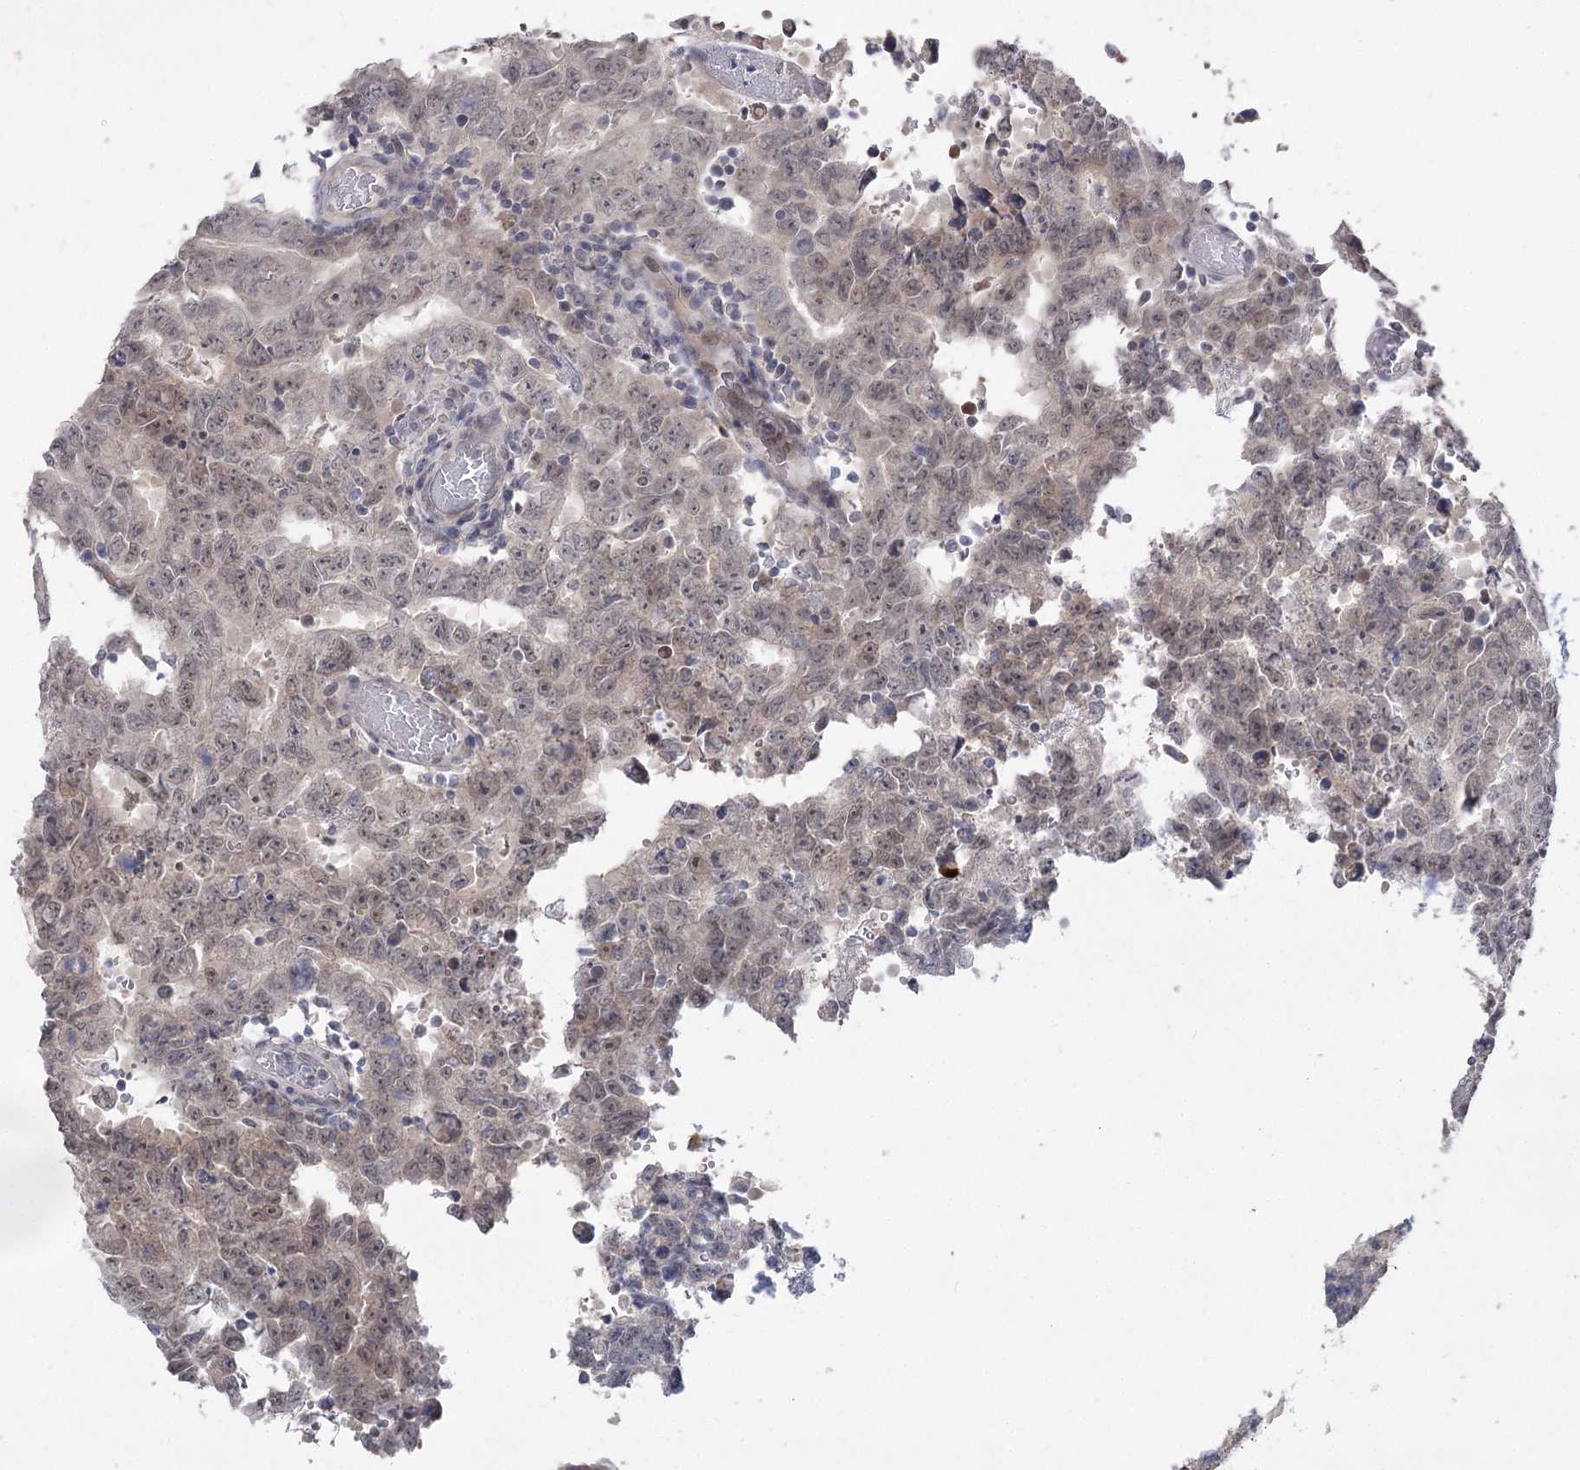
{"staining": {"intensity": "weak", "quantity": "<25%", "location": "cytoplasmic/membranous"}, "tissue": "testis cancer", "cell_type": "Tumor cells", "image_type": "cancer", "snomed": [{"axis": "morphology", "description": "Carcinoma, Embryonal, NOS"}, {"axis": "topography", "description": "Testis"}], "caption": "The photomicrograph exhibits no significant staining in tumor cells of testis embryonal carcinoma.", "gene": "PHYHIPL", "patient": {"sex": "male", "age": 26}}